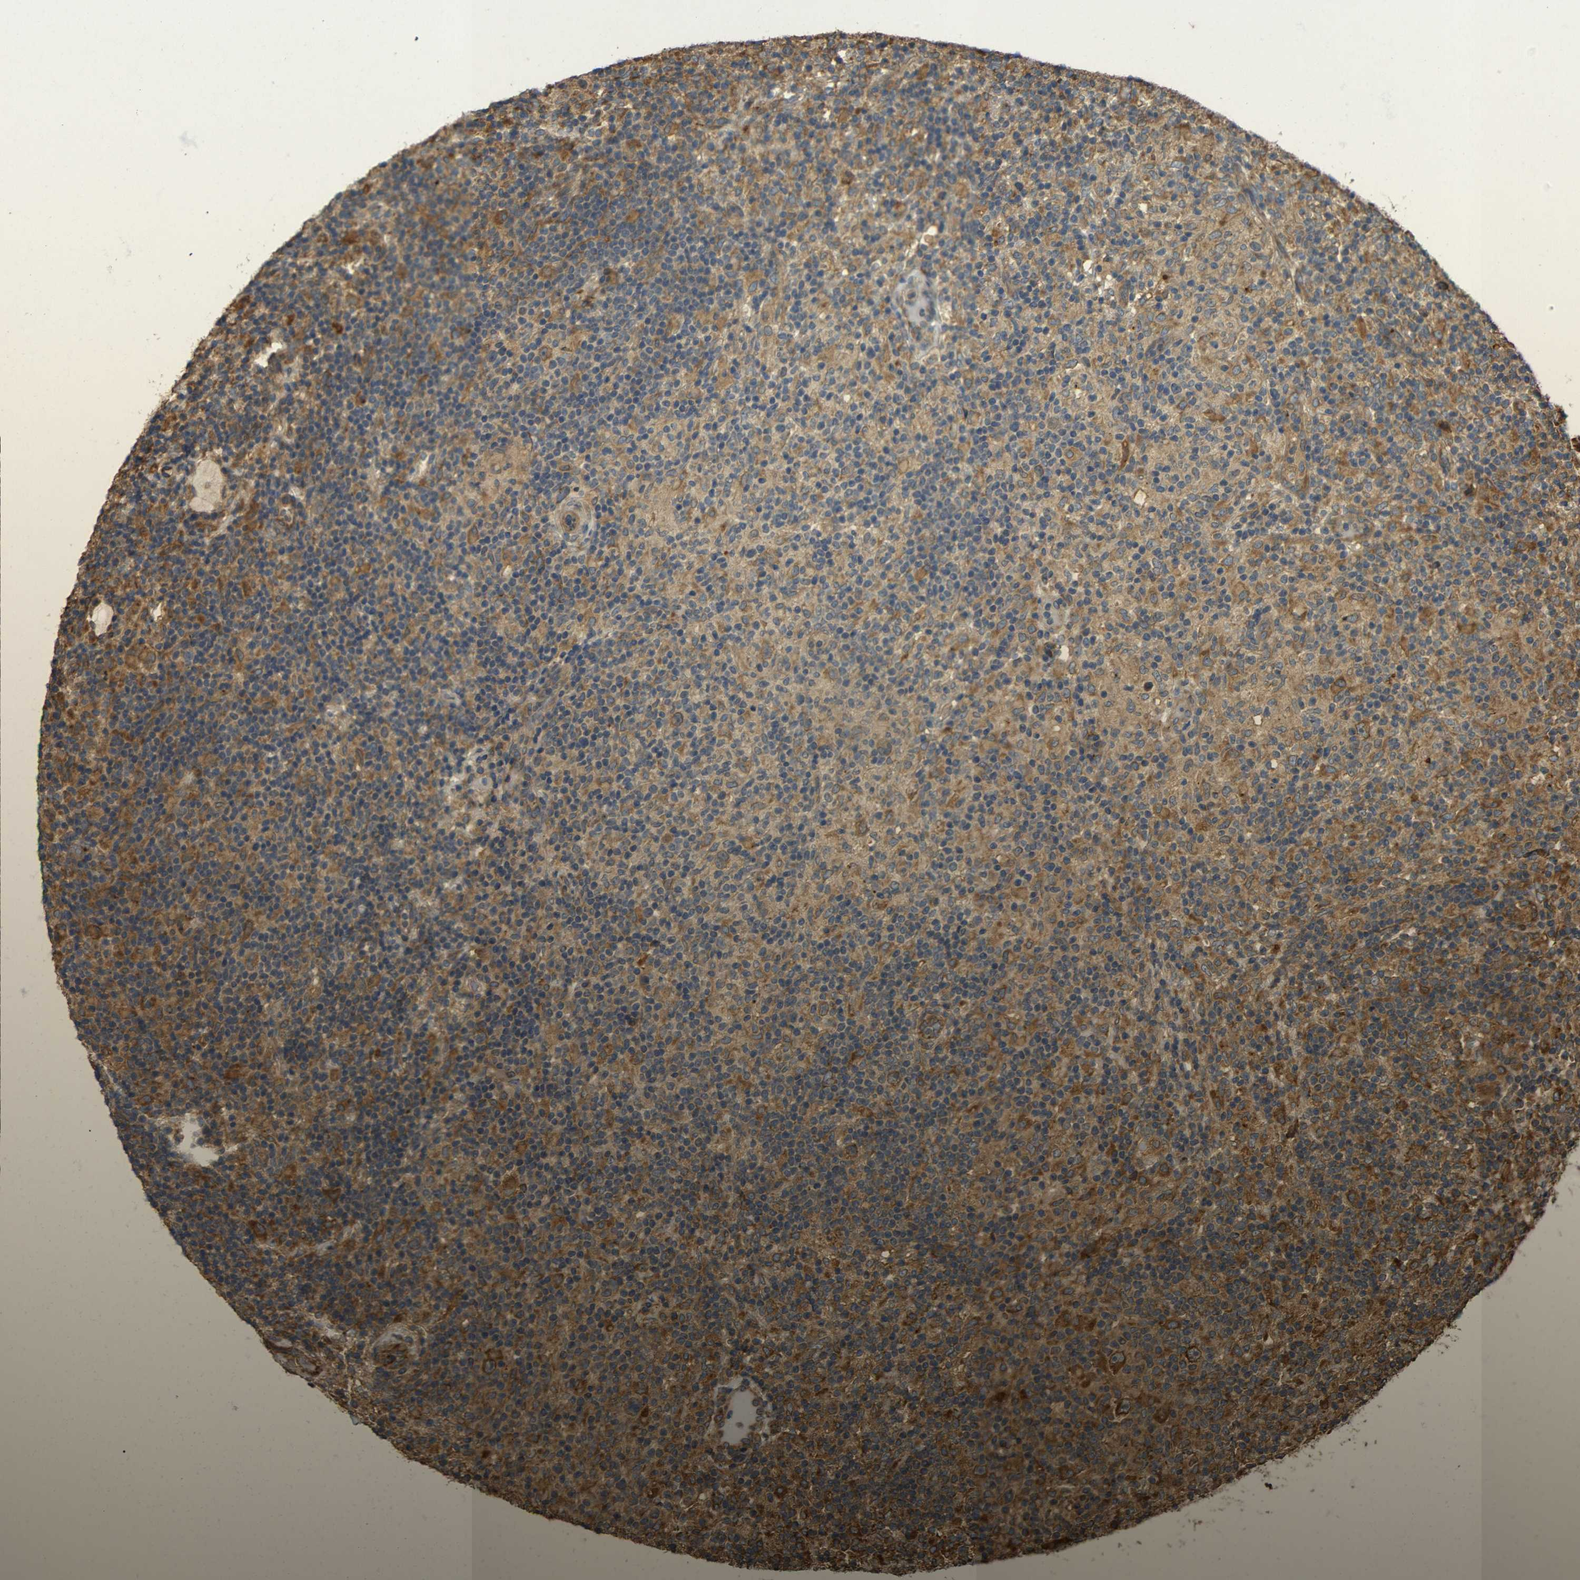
{"staining": {"intensity": "strong", "quantity": ">75%", "location": "cytoplasmic/membranous"}, "tissue": "lymphoma", "cell_type": "Tumor cells", "image_type": "cancer", "snomed": [{"axis": "morphology", "description": "Hodgkin's disease, NOS"}, {"axis": "topography", "description": "Lymph node"}], "caption": "Immunohistochemical staining of lymphoma exhibits high levels of strong cytoplasmic/membranous positivity in approximately >75% of tumor cells.", "gene": "EIF2S1", "patient": {"sex": "male", "age": 70}}